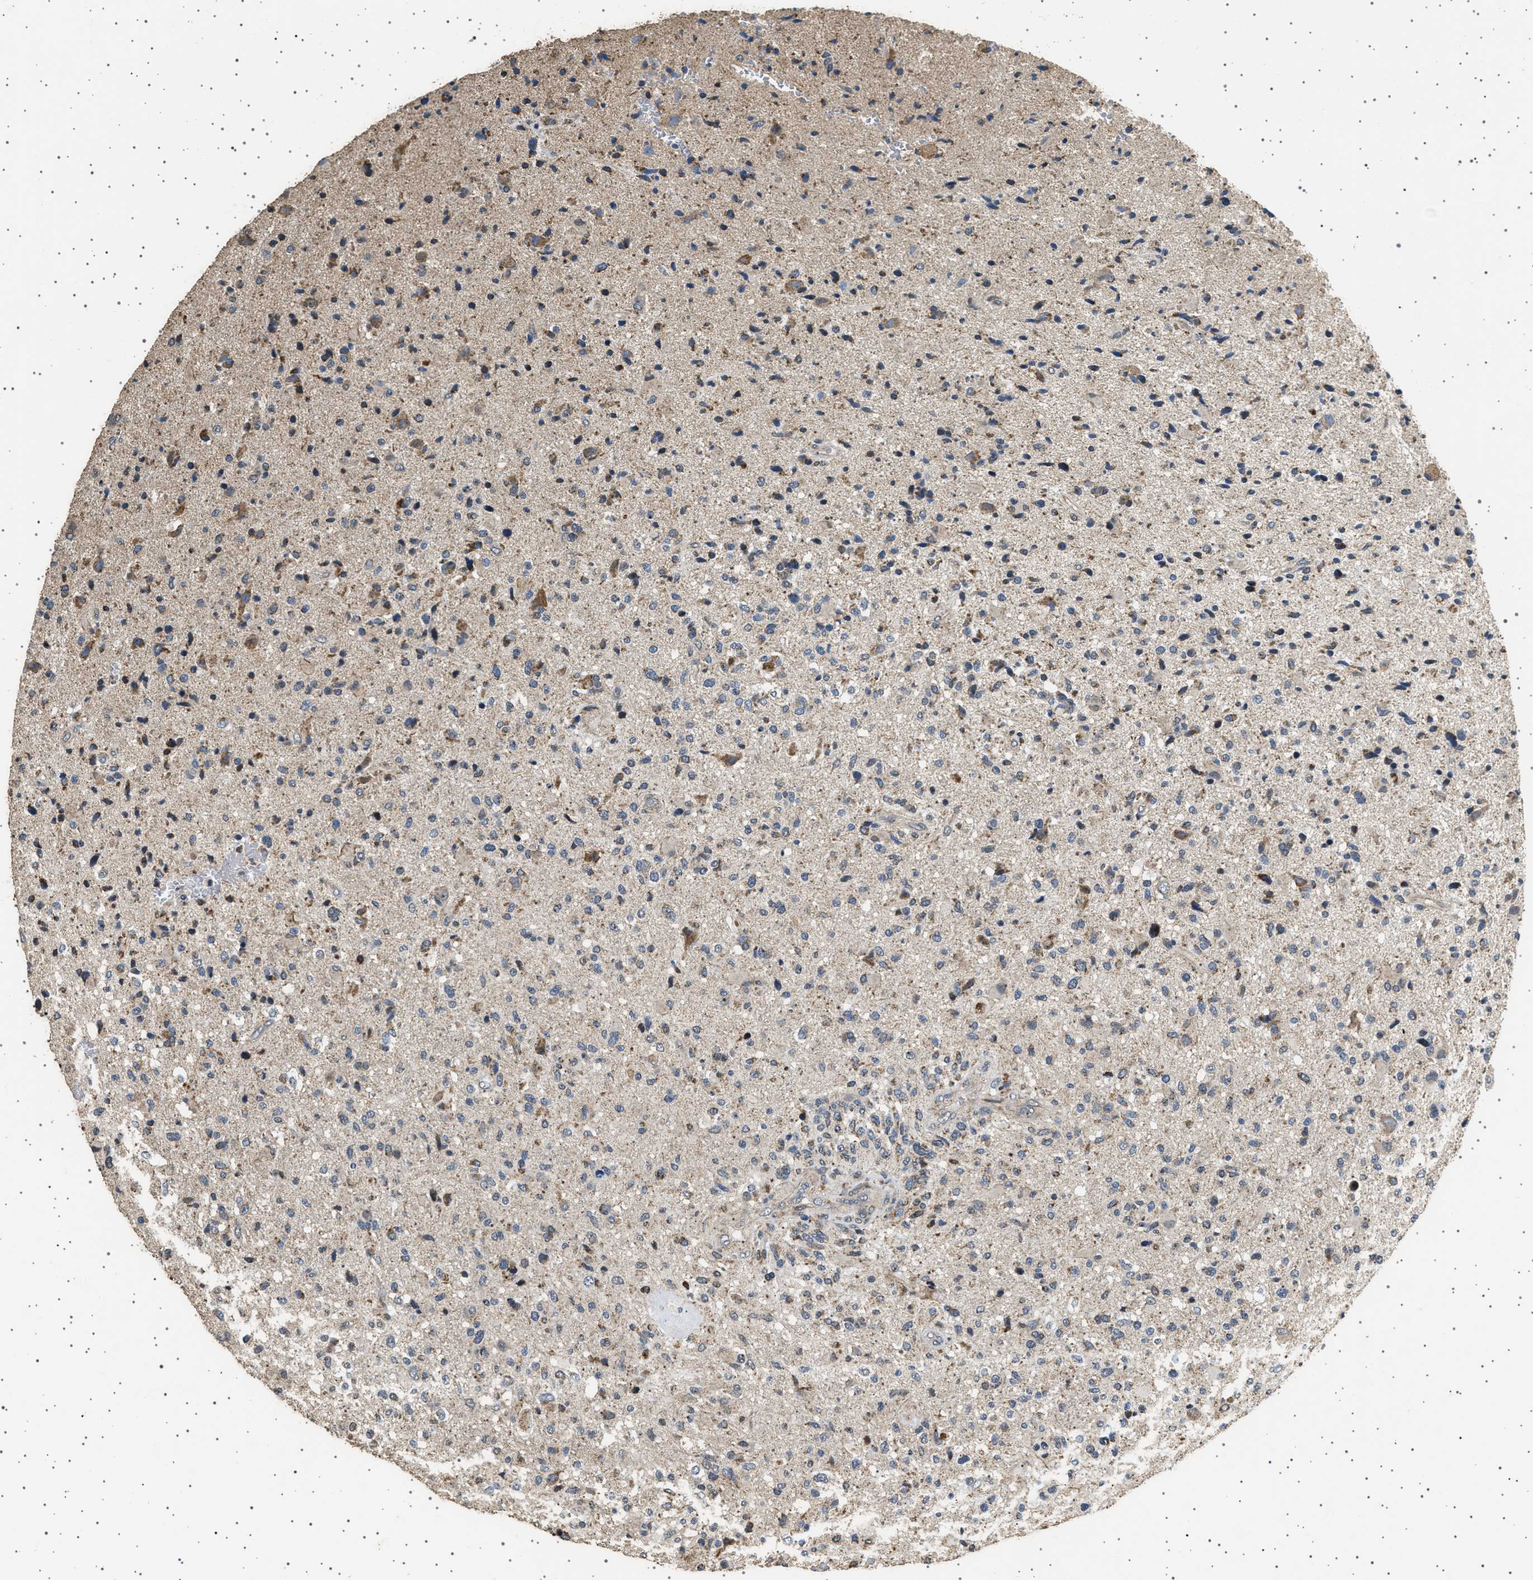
{"staining": {"intensity": "moderate", "quantity": "25%-75%", "location": "cytoplasmic/membranous"}, "tissue": "glioma", "cell_type": "Tumor cells", "image_type": "cancer", "snomed": [{"axis": "morphology", "description": "Glioma, malignant, High grade"}, {"axis": "topography", "description": "Brain"}], "caption": "The immunohistochemical stain labels moderate cytoplasmic/membranous staining in tumor cells of malignant high-grade glioma tissue.", "gene": "KCNA4", "patient": {"sex": "male", "age": 72}}